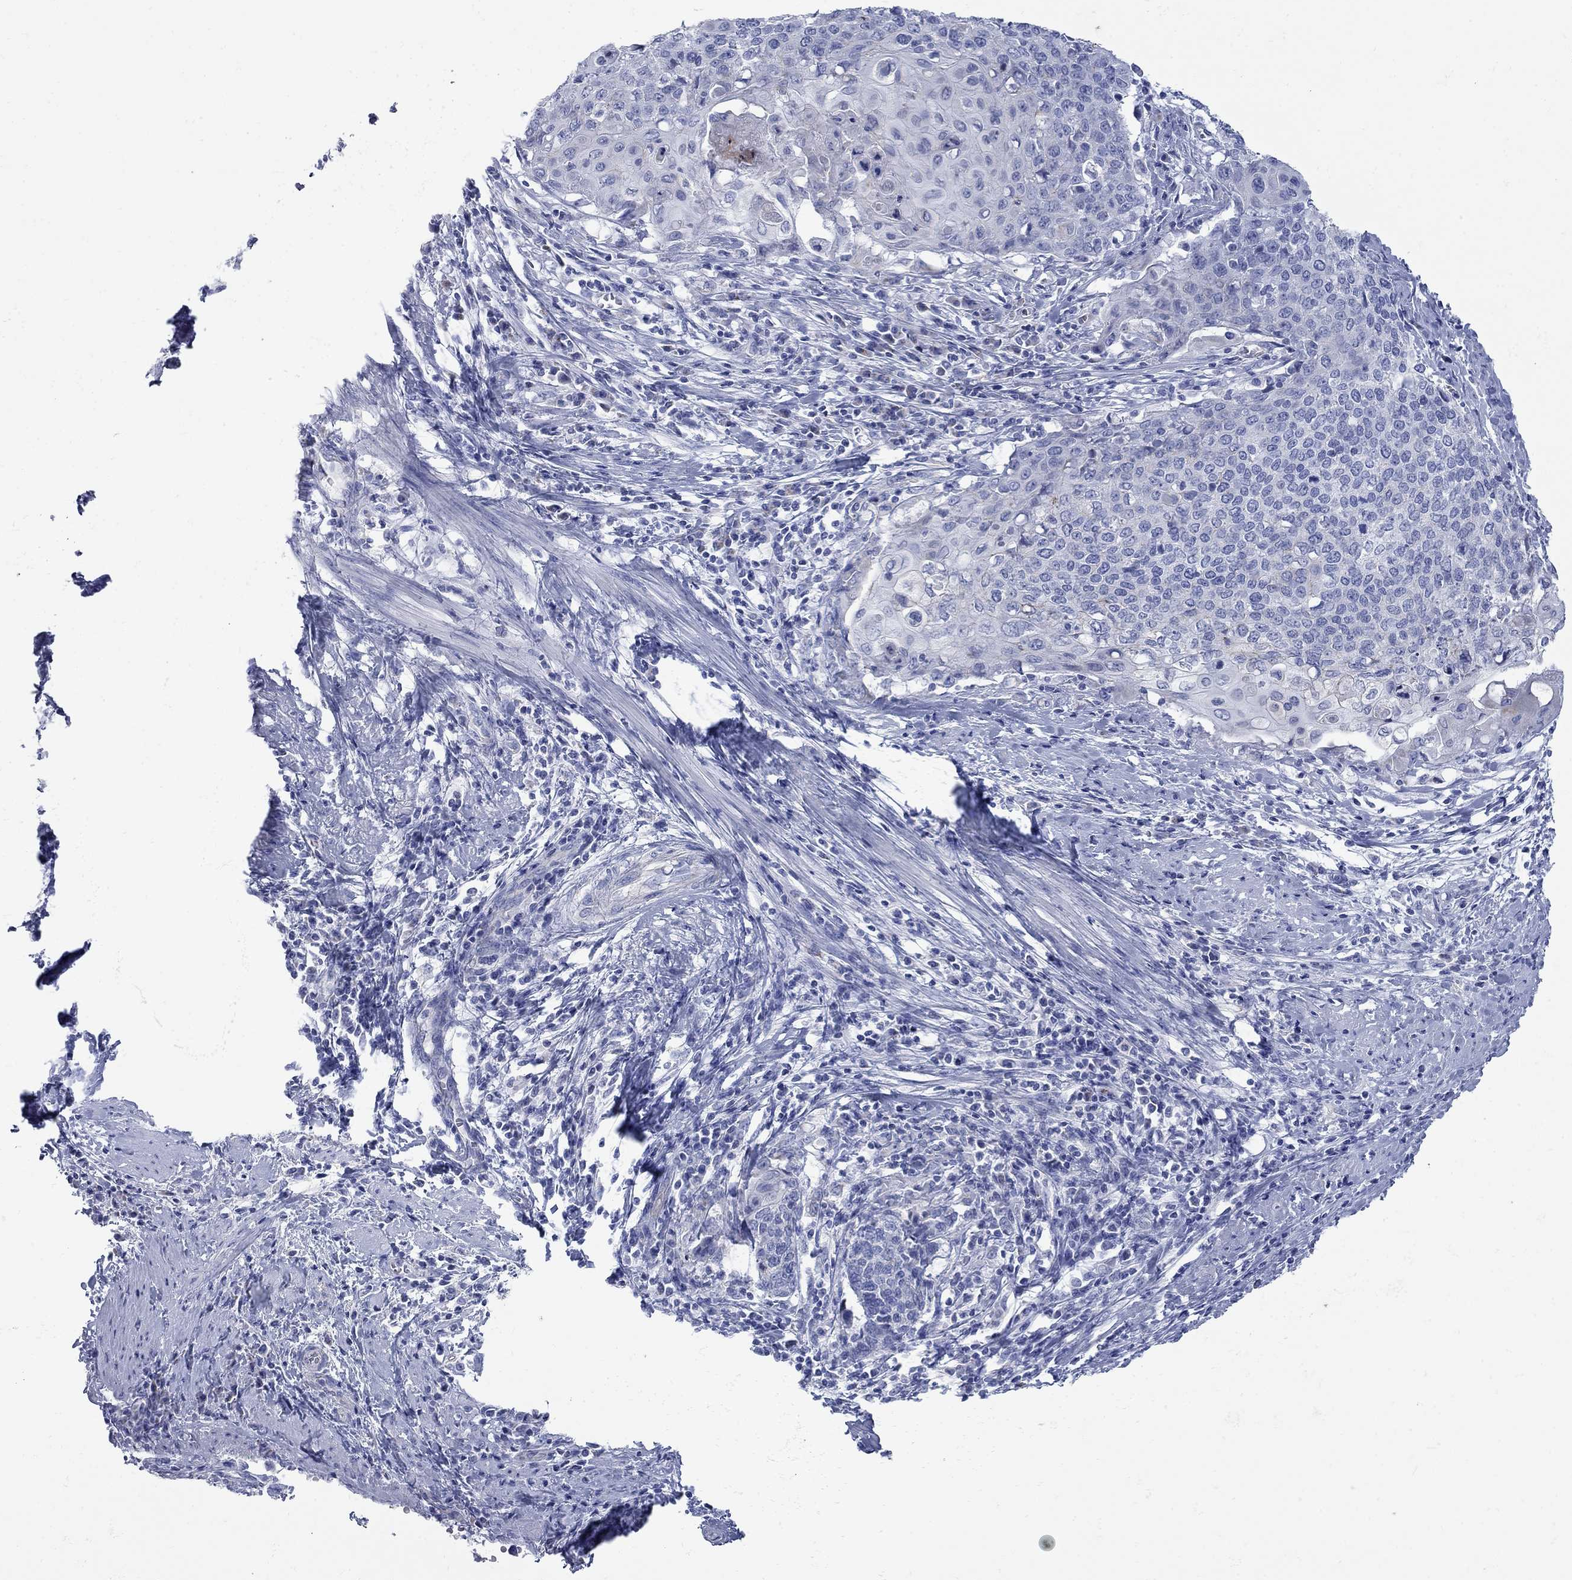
{"staining": {"intensity": "negative", "quantity": "none", "location": "none"}, "tissue": "cervical cancer", "cell_type": "Tumor cells", "image_type": "cancer", "snomed": [{"axis": "morphology", "description": "Squamous cell carcinoma, NOS"}, {"axis": "topography", "description": "Cervix"}], "caption": "Image shows no significant protein staining in tumor cells of squamous cell carcinoma (cervical). (Brightfield microscopy of DAB immunohistochemistry (IHC) at high magnification).", "gene": "PDZD3", "patient": {"sex": "female", "age": 39}}